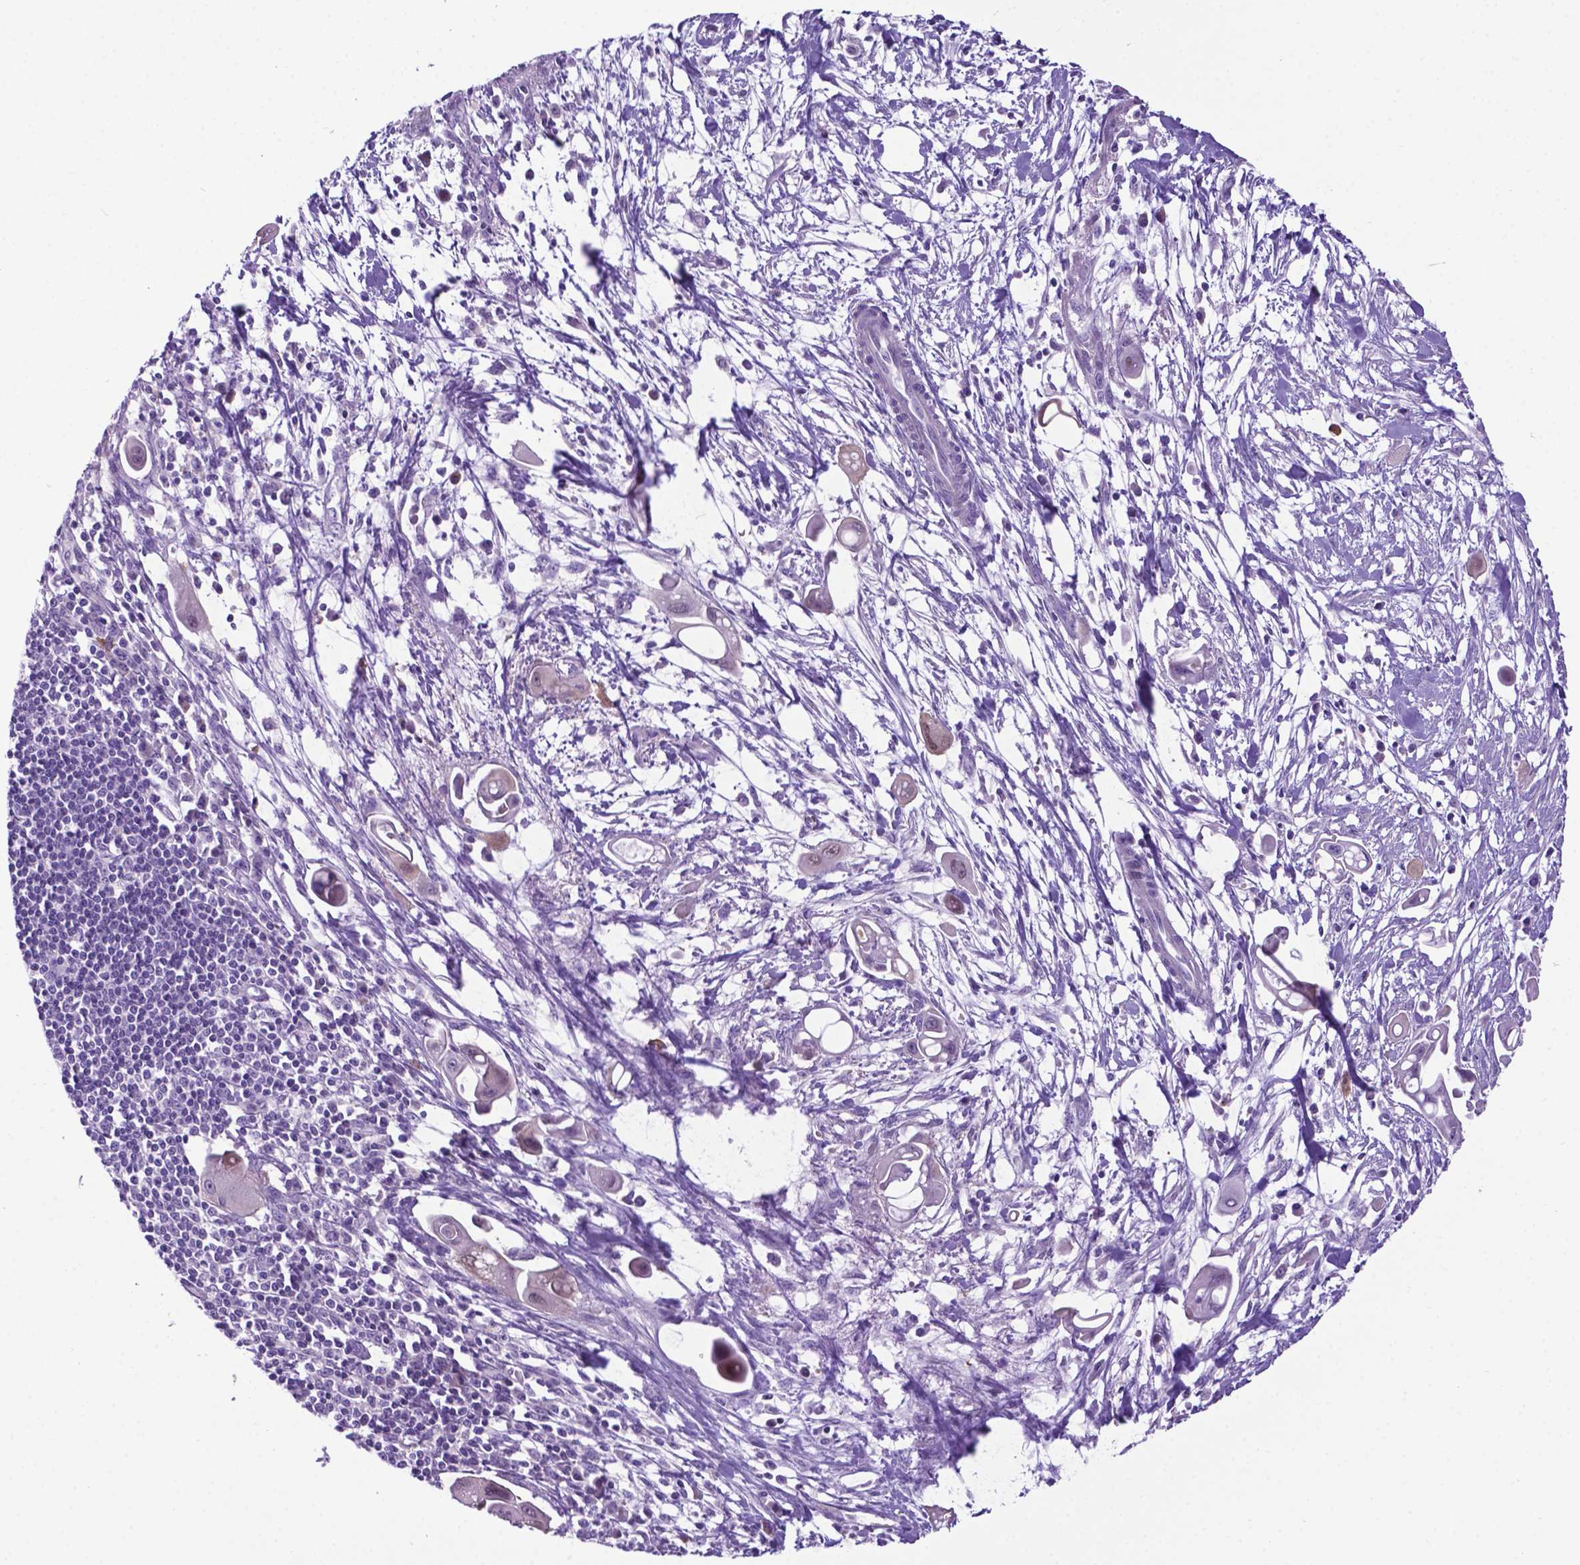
{"staining": {"intensity": "weak", "quantity": "<25%", "location": "nuclear"}, "tissue": "pancreatic cancer", "cell_type": "Tumor cells", "image_type": "cancer", "snomed": [{"axis": "morphology", "description": "Adenocarcinoma, NOS"}, {"axis": "topography", "description": "Pancreas"}], "caption": "An image of pancreatic adenocarcinoma stained for a protein displays no brown staining in tumor cells.", "gene": "ADRA2B", "patient": {"sex": "male", "age": 50}}